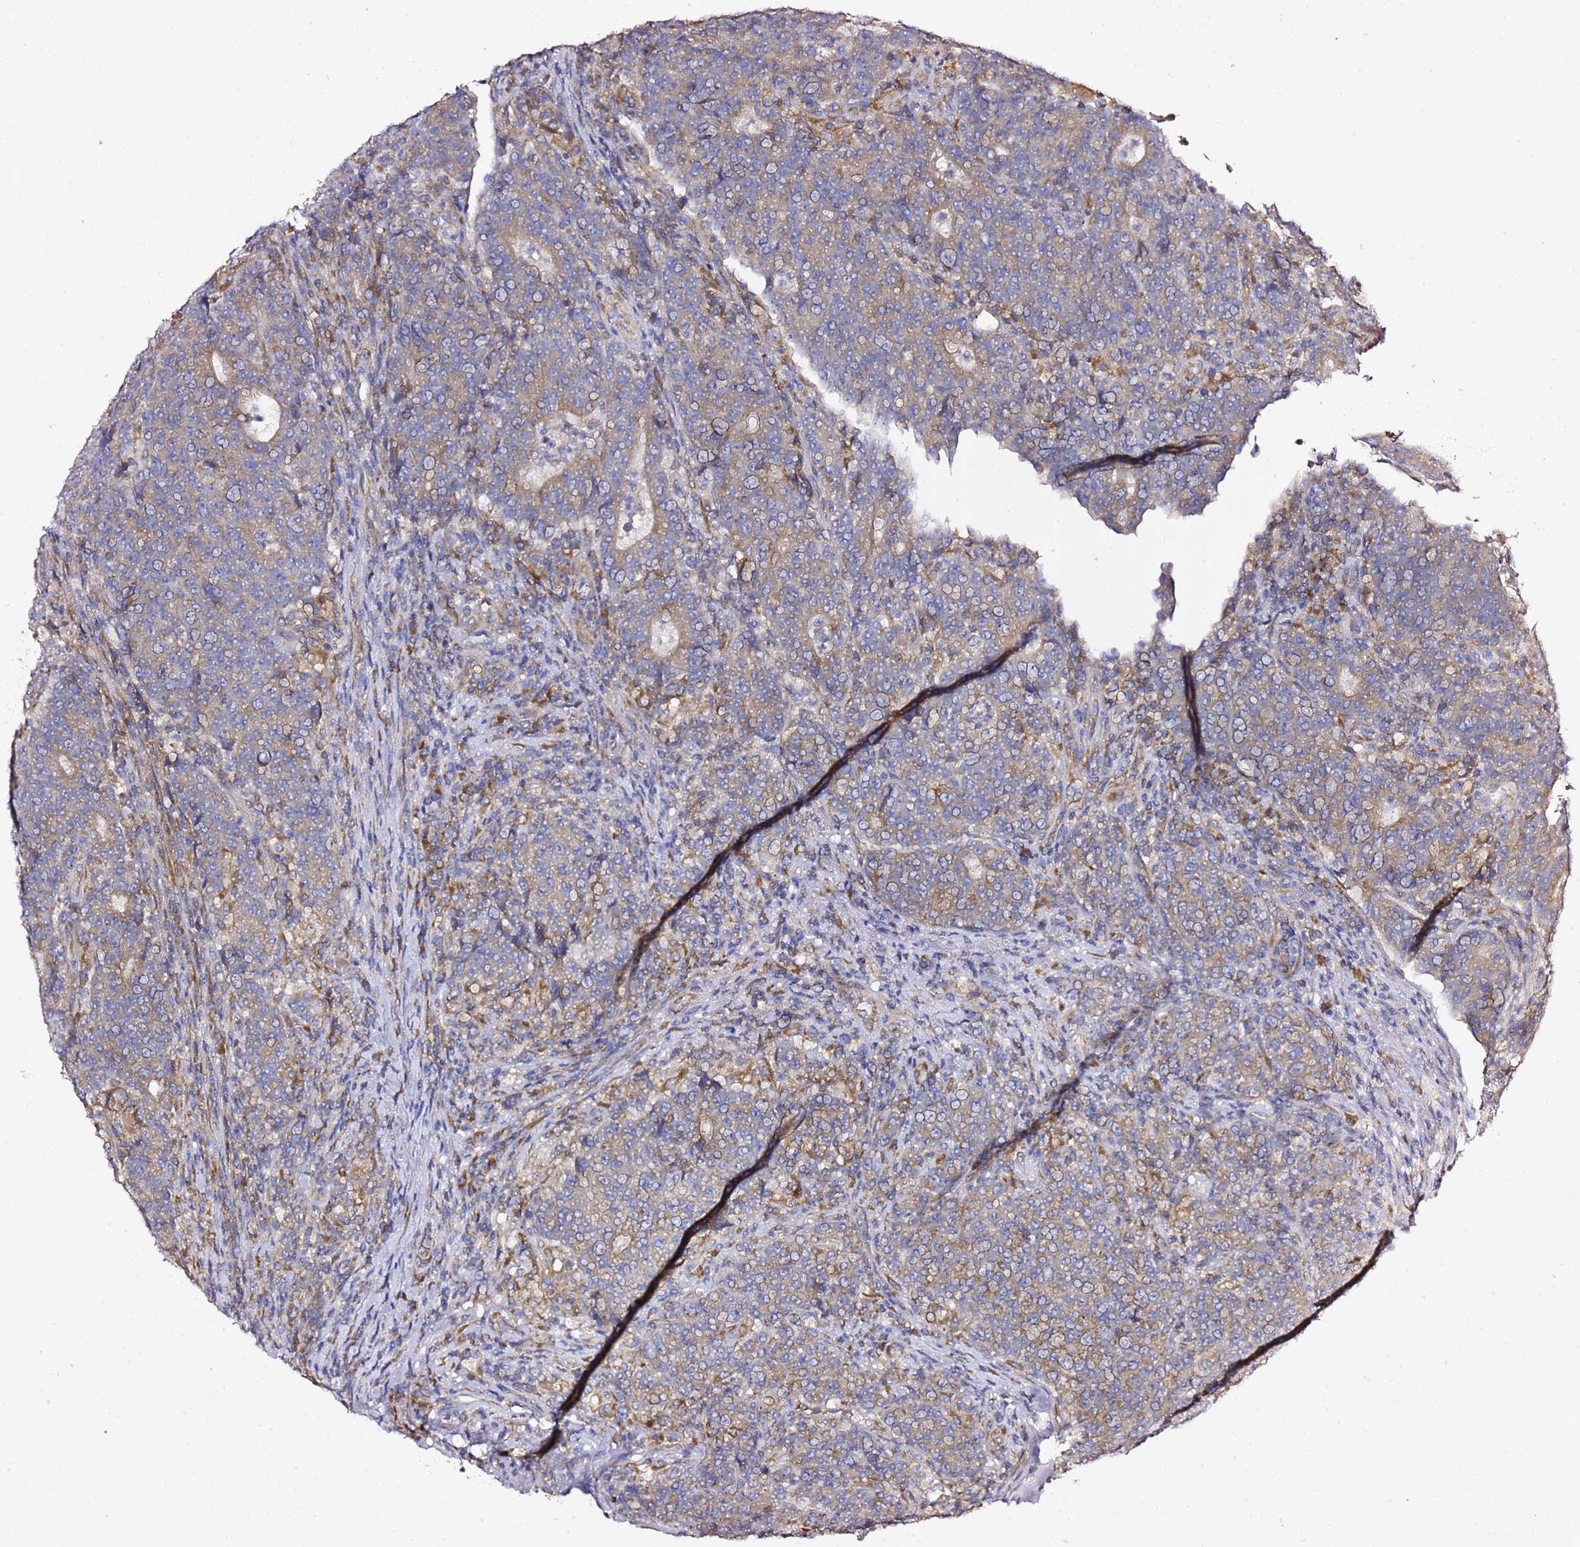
{"staining": {"intensity": "weak", "quantity": "25%-75%", "location": "cytoplasmic/membranous"}, "tissue": "colorectal cancer", "cell_type": "Tumor cells", "image_type": "cancer", "snomed": [{"axis": "morphology", "description": "Adenocarcinoma, NOS"}, {"axis": "topography", "description": "Colon"}], "caption": "Tumor cells show weak cytoplasmic/membranous positivity in approximately 25%-75% of cells in colorectal adenocarcinoma. The staining is performed using DAB (3,3'-diaminobenzidine) brown chromogen to label protein expression. The nuclei are counter-stained blue using hematoxylin.", "gene": "C19orf12", "patient": {"sex": "female", "age": 75}}